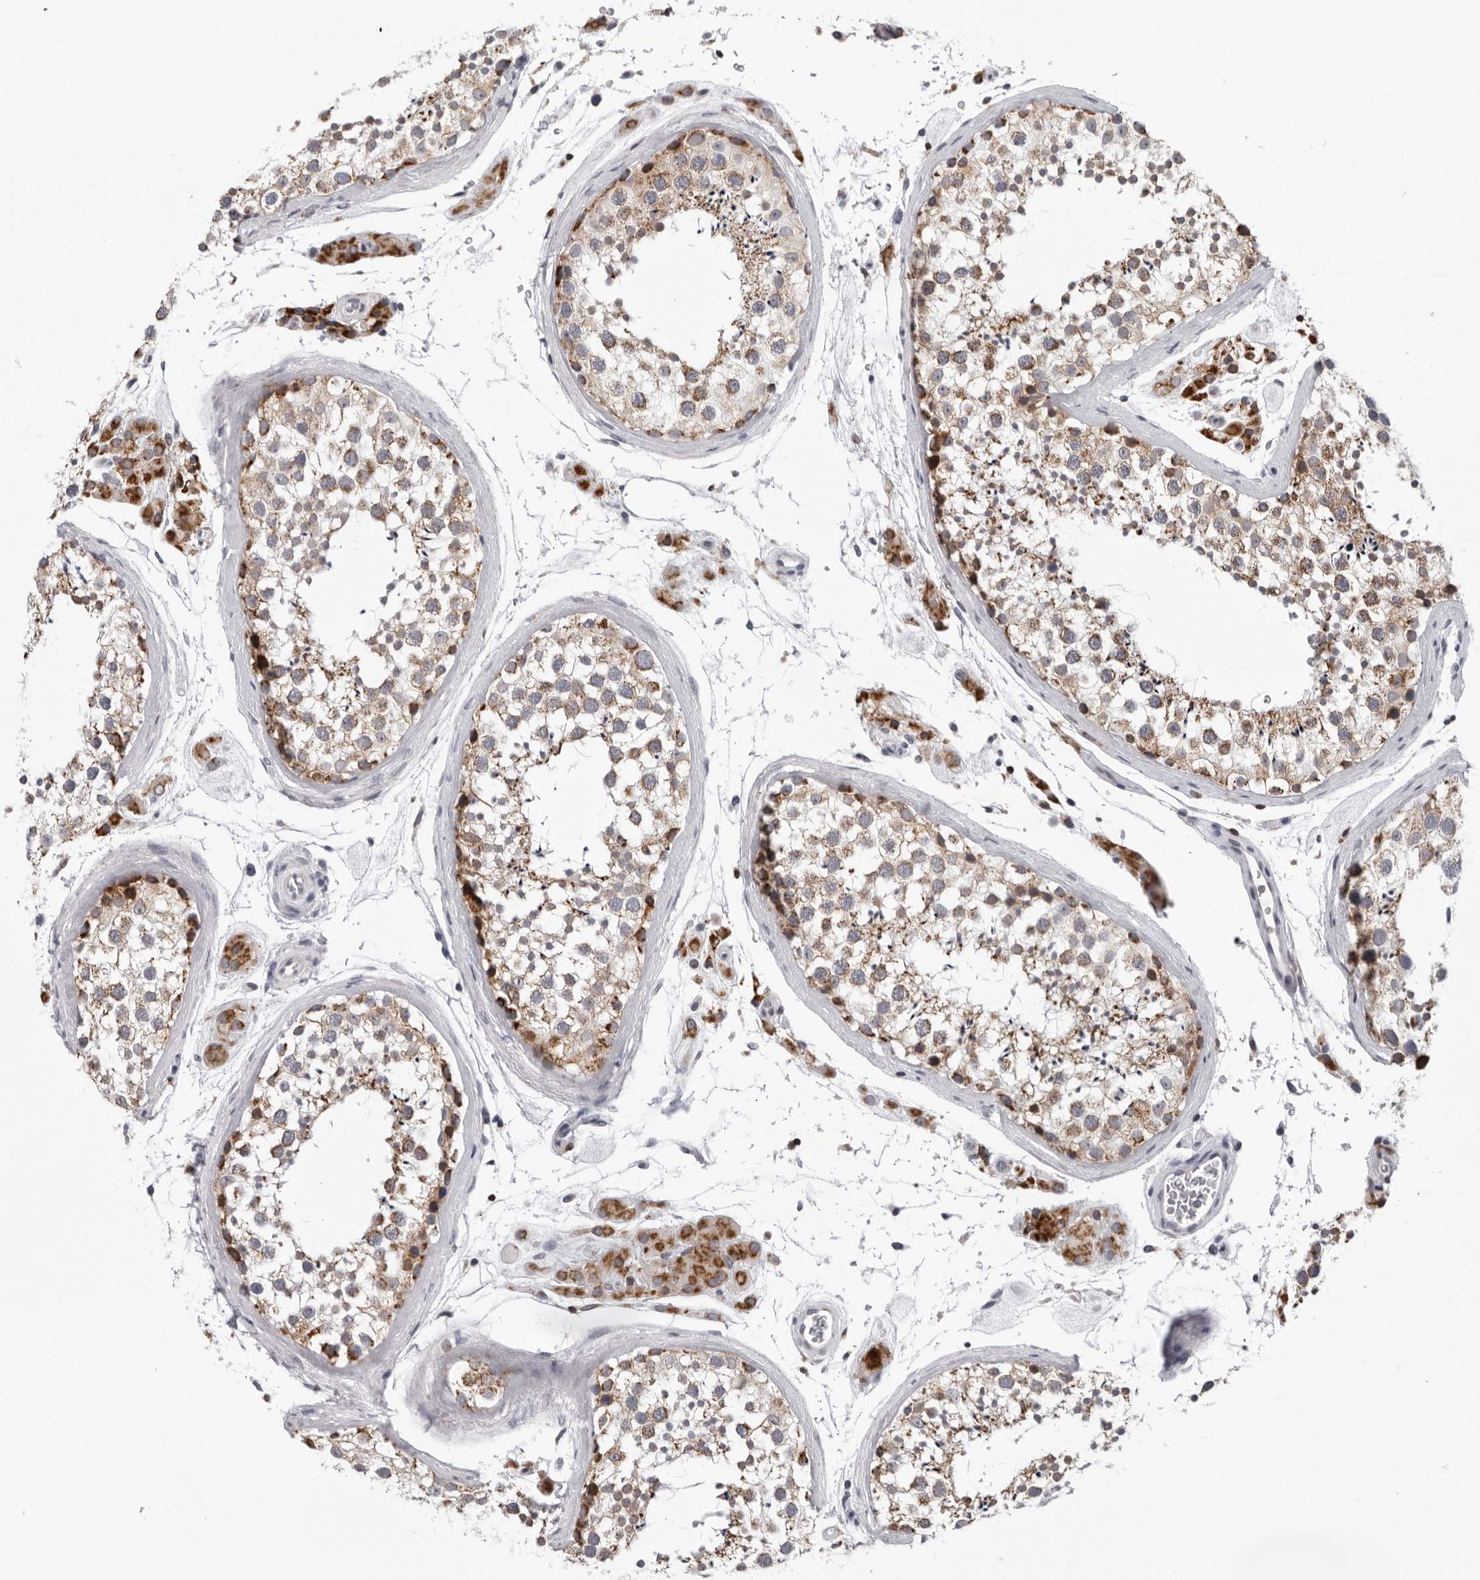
{"staining": {"intensity": "moderate", "quantity": ">75%", "location": "cytoplasmic/membranous"}, "tissue": "testis", "cell_type": "Cells in seminiferous ducts", "image_type": "normal", "snomed": [{"axis": "morphology", "description": "Normal tissue, NOS"}, {"axis": "topography", "description": "Testis"}], "caption": "Protein analysis of unremarkable testis reveals moderate cytoplasmic/membranous staining in about >75% of cells in seminiferous ducts.", "gene": "CPT2", "patient": {"sex": "male", "age": 46}}